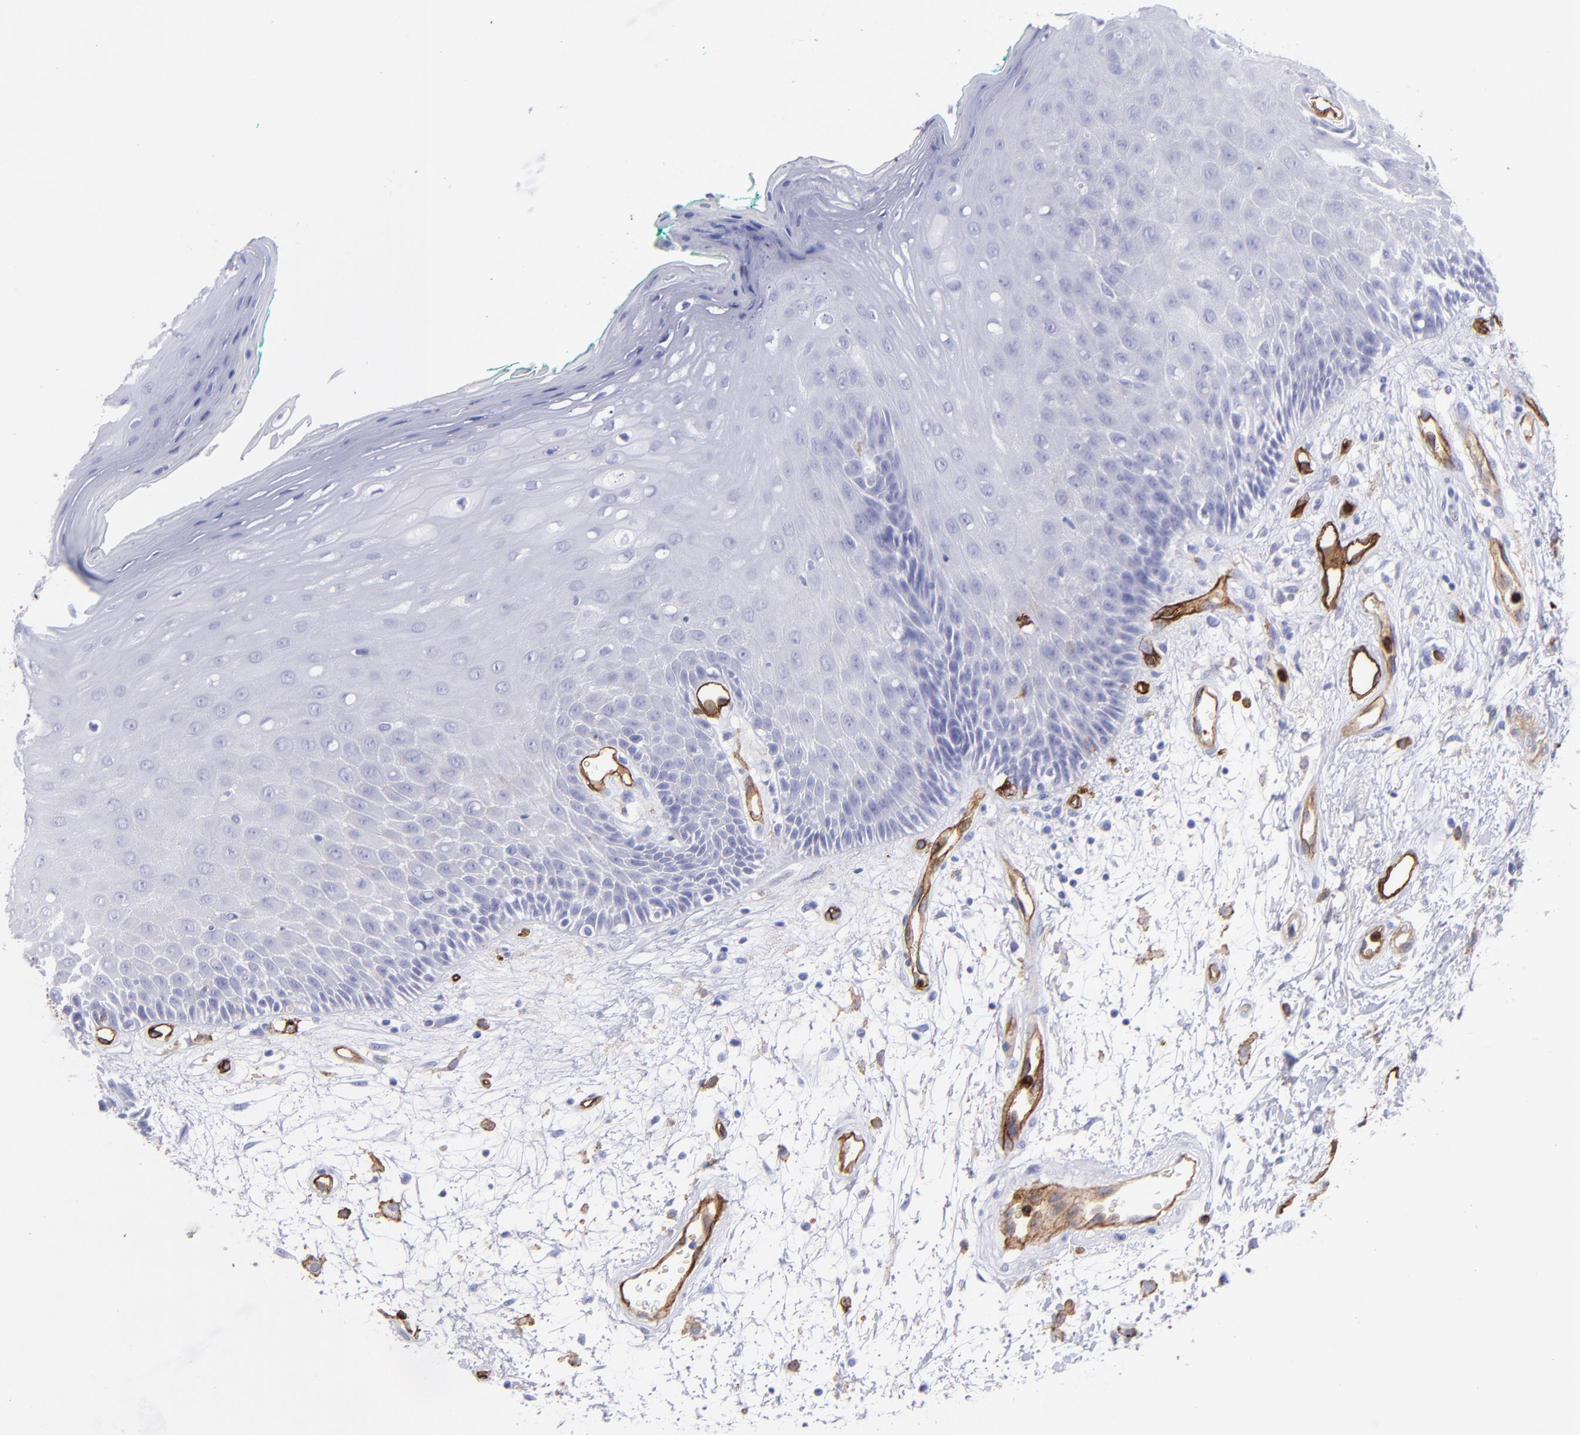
{"staining": {"intensity": "negative", "quantity": "none", "location": "none"}, "tissue": "oral mucosa", "cell_type": "Squamous epithelial cells", "image_type": "normal", "snomed": [{"axis": "morphology", "description": "Normal tissue, NOS"}, {"axis": "morphology", "description": "Squamous cell carcinoma, NOS"}, {"axis": "topography", "description": "Skeletal muscle"}, {"axis": "topography", "description": "Oral tissue"}, {"axis": "topography", "description": "Head-Neck"}], "caption": "Unremarkable oral mucosa was stained to show a protein in brown. There is no significant staining in squamous epithelial cells.", "gene": "DYSF", "patient": {"sex": "female", "age": 84}}